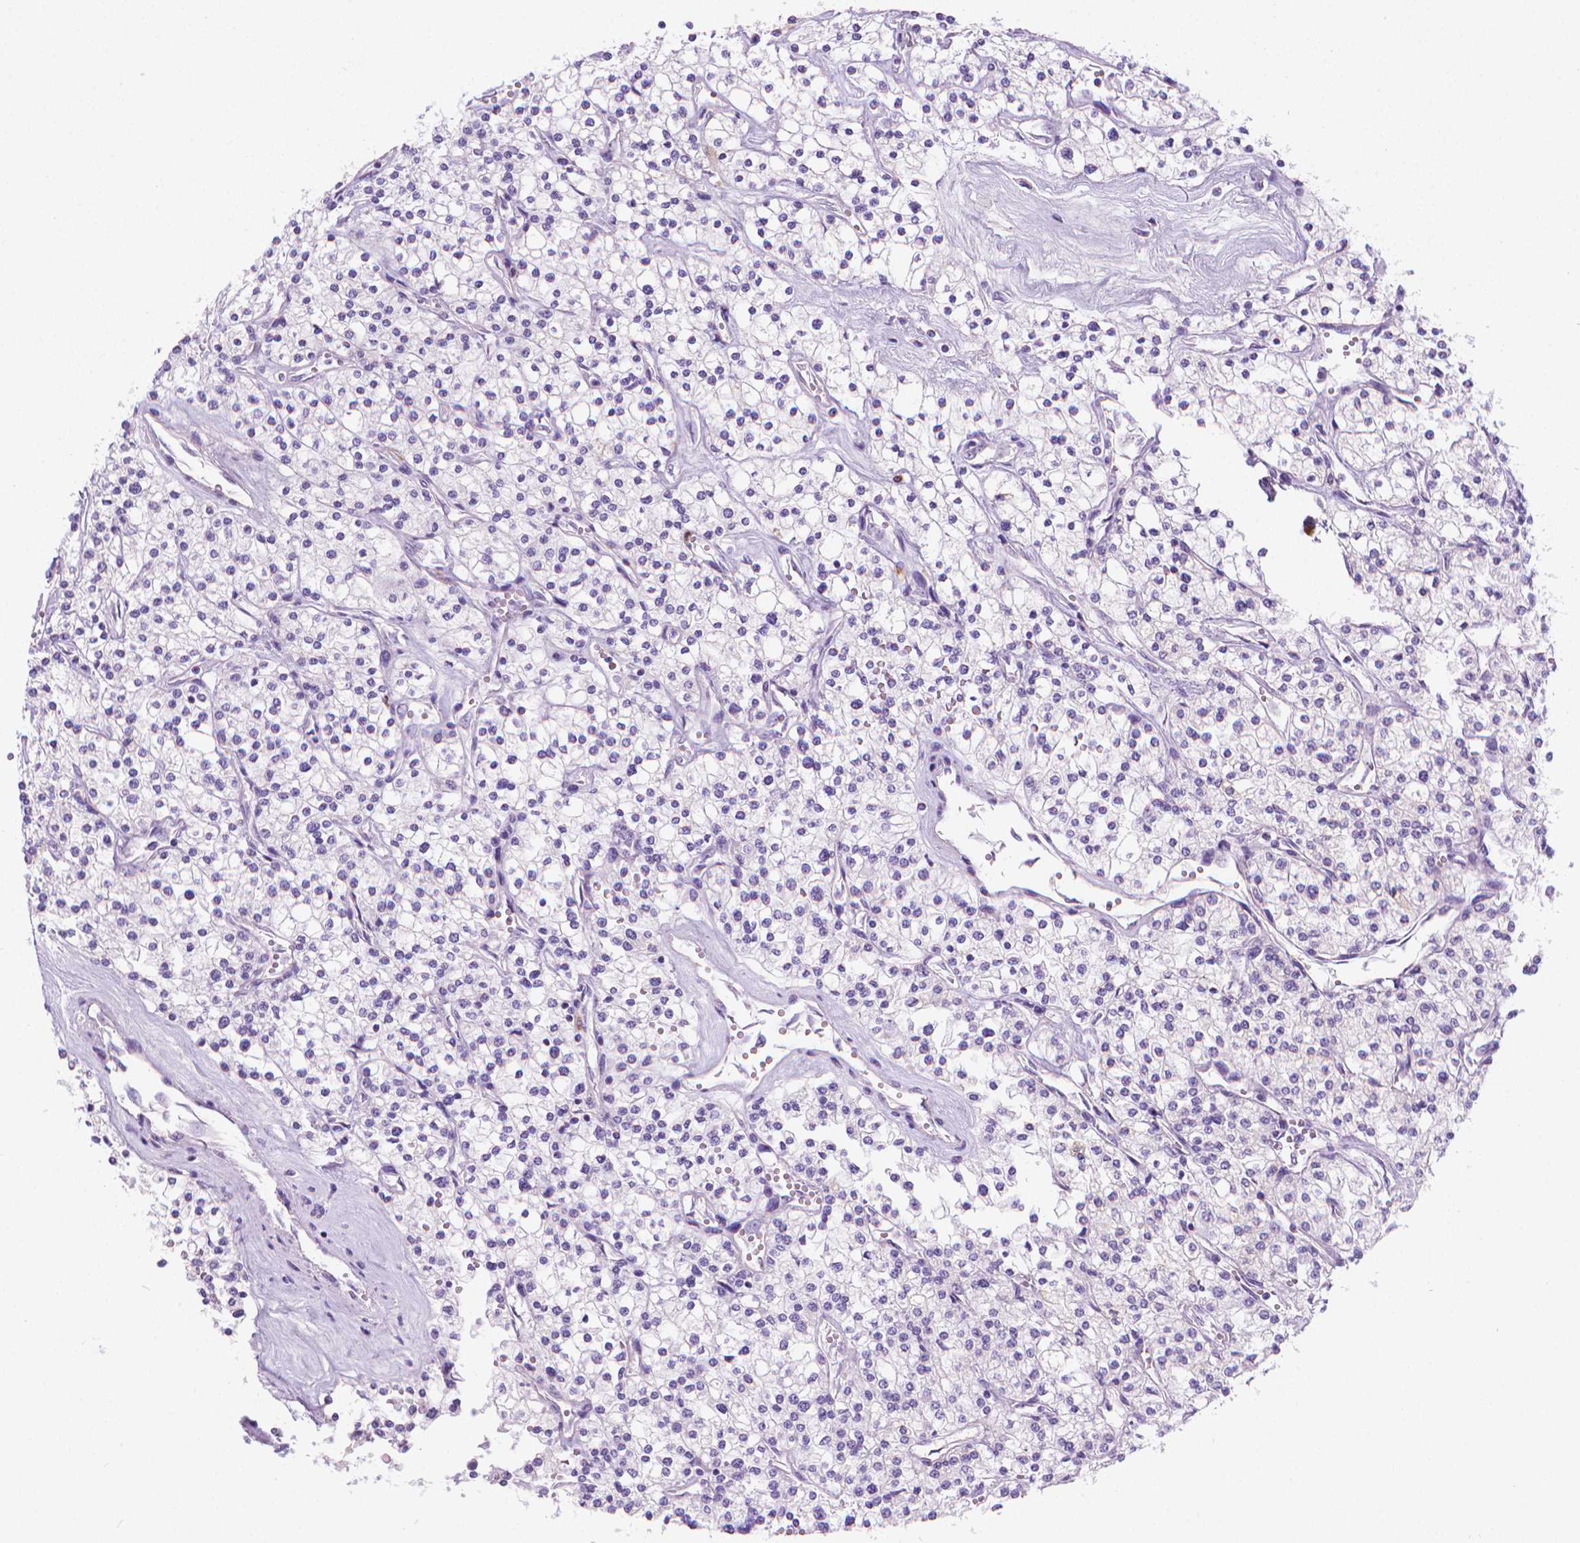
{"staining": {"intensity": "negative", "quantity": "none", "location": "none"}, "tissue": "renal cancer", "cell_type": "Tumor cells", "image_type": "cancer", "snomed": [{"axis": "morphology", "description": "Adenocarcinoma, NOS"}, {"axis": "topography", "description": "Kidney"}], "caption": "Immunohistochemistry of human renal adenocarcinoma exhibits no staining in tumor cells.", "gene": "SPAG6", "patient": {"sex": "male", "age": 80}}